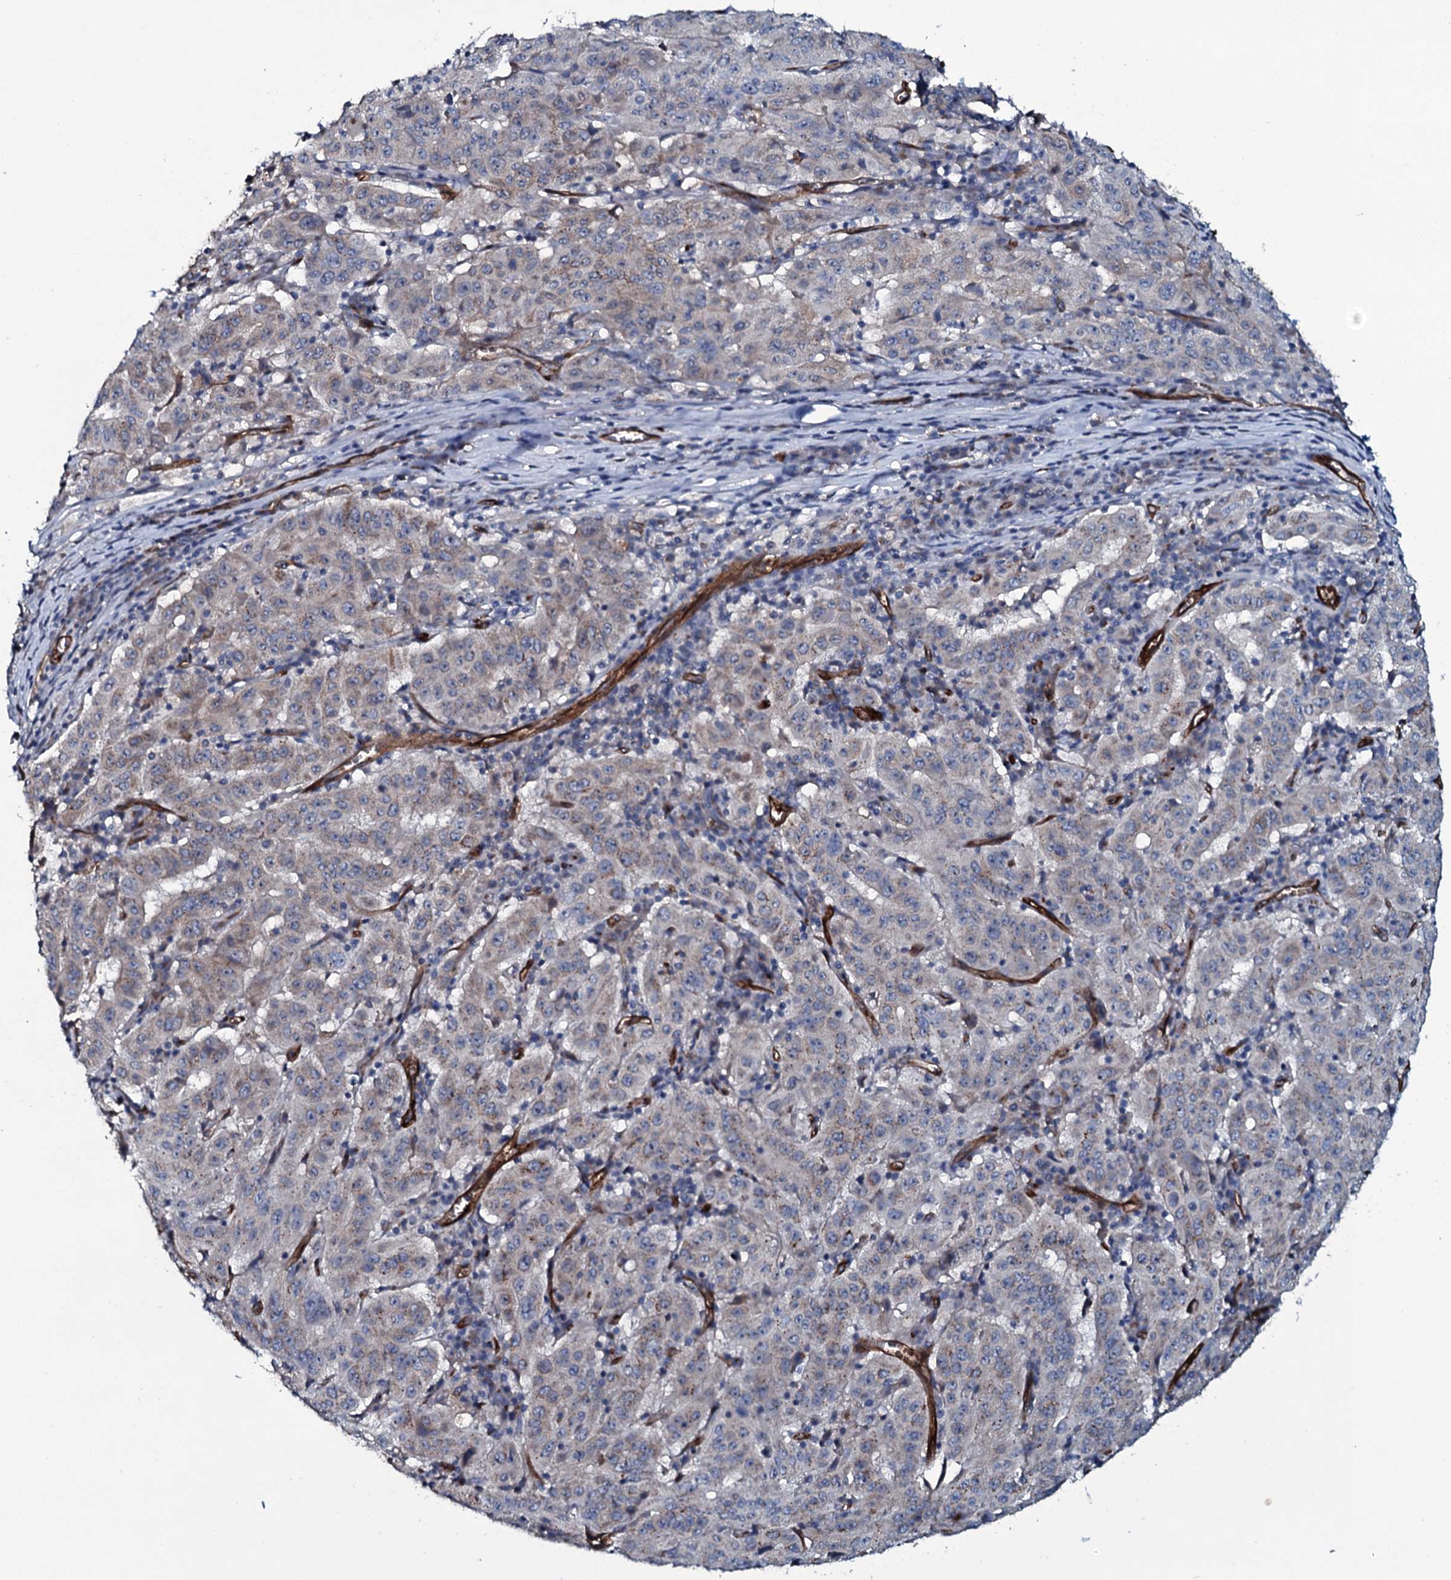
{"staining": {"intensity": "weak", "quantity": ">75%", "location": "cytoplasmic/membranous"}, "tissue": "pancreatic cancer", "cell_type": "Tumor cells", "image_type": "cancer", "snomed": [{"axis": "morphology", "description": "Adenocarcinoma, NOS"}, {"axis": "topography", "description": "Pancreas"}], "caption": "Immunohistochemical staining of human pancreatic cancer exhibits low levels of weak cytoplasmic/membranous staining in about >75% of tumor cells. The protein of interest is stained brown, and the nuclei are stained in blue (DAB IHC with brightfield microscopy, high magnification).", "gene": "CLEC14A", "patient": {"sex": "male", "age": 63}}